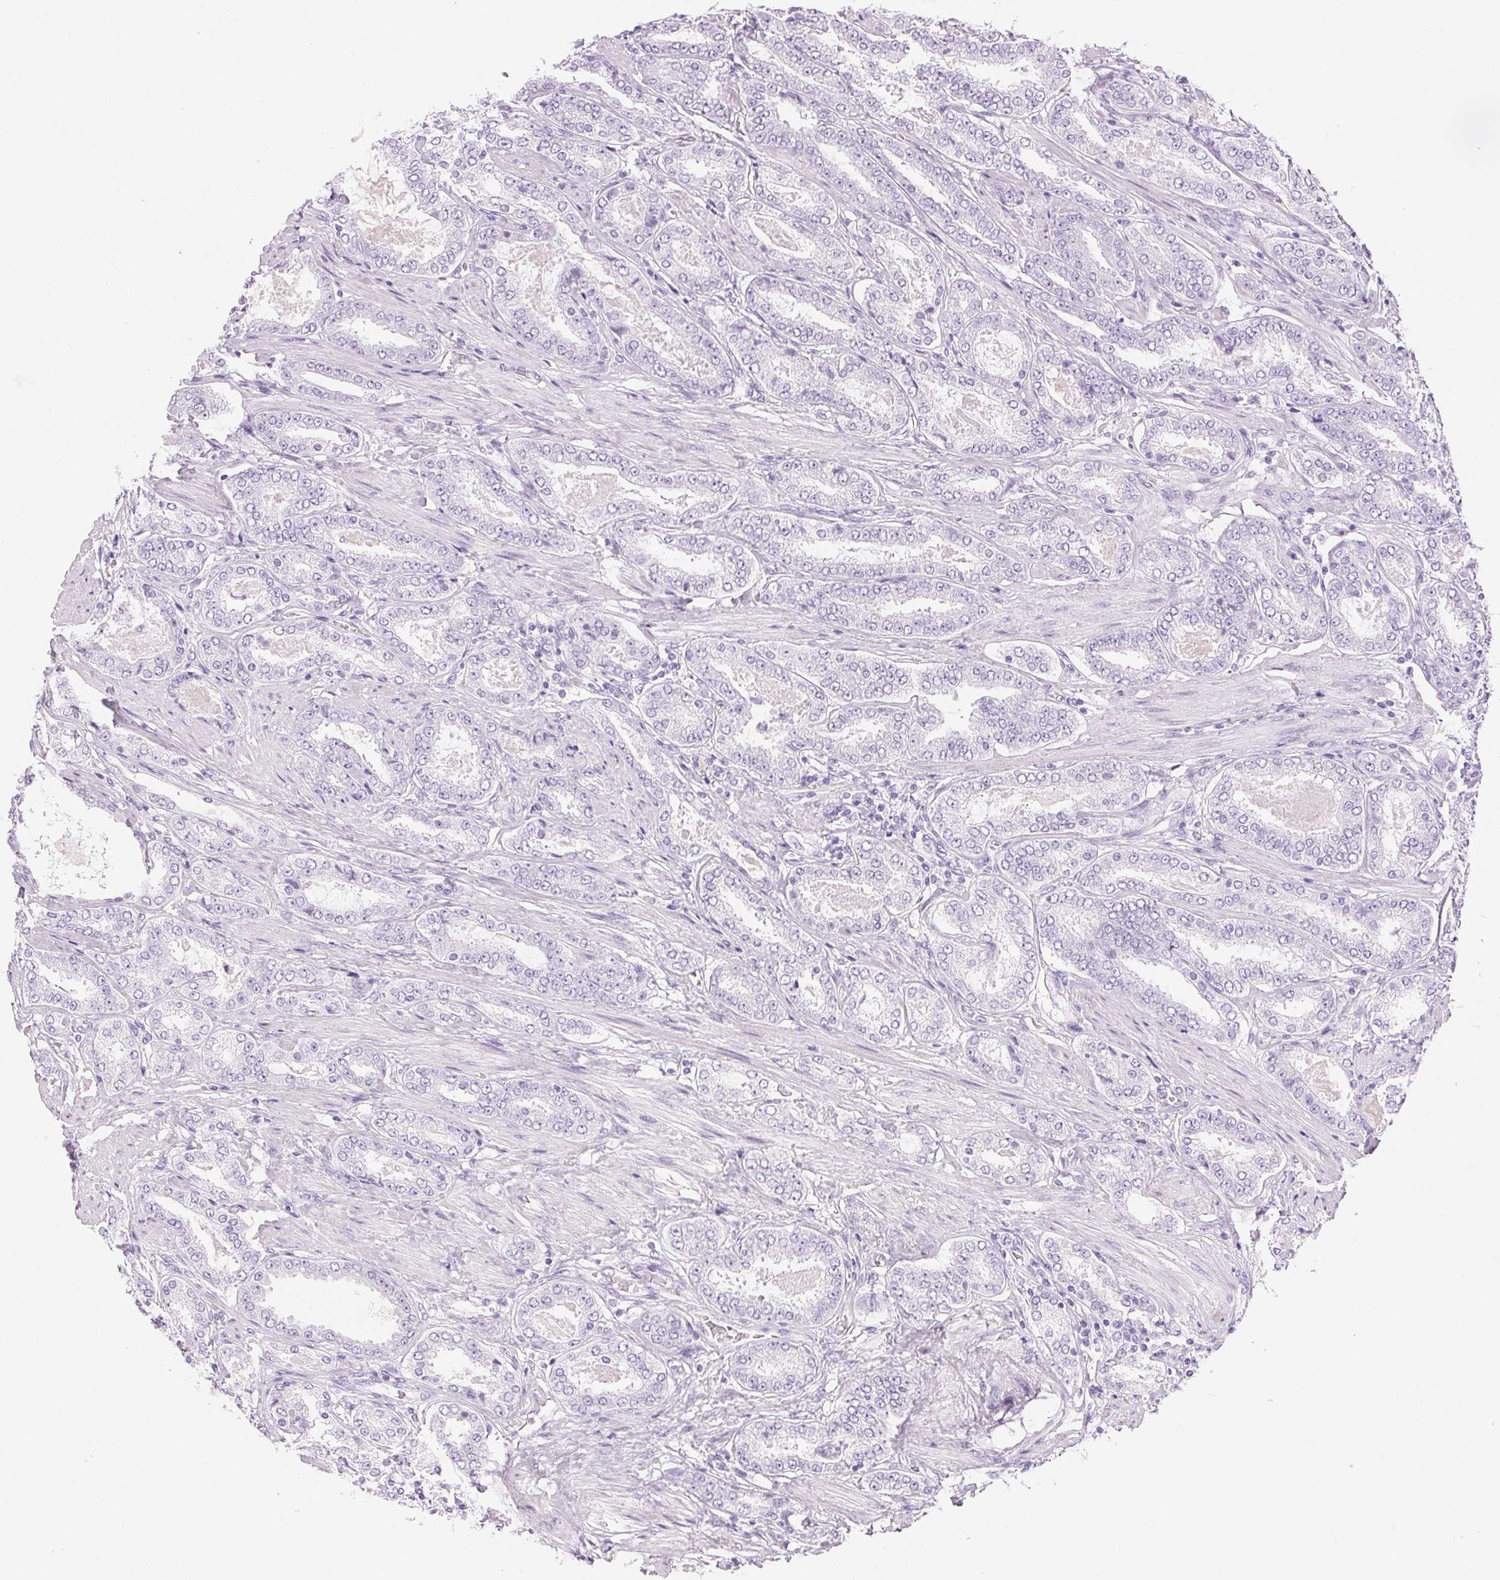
{"staining": {"intensity": "negative", "quantity": "none", "location": "none"}, "tissue": "prostate cancer", "cell_type": "Tumor cells", "image_type": "cancer", "snomed": [{"axis": "morphology", "description": "Adenocarcinoma, High grade"}, {"axis": "topography", "description": "Prostate"}], "caption": "Immunohistochemistry micrograph of human prostate adenocarcinoma (high-grade) stained for a protein (brown), which shows no positivity in tumor cells. (Stains: DAB immunohistochemistry with hematoxylin counter stain, Microscopy: brightfield microscopy at high magnification).", "gene": "IGFBP1", "patient": {"sex": "male", "age": 63}}